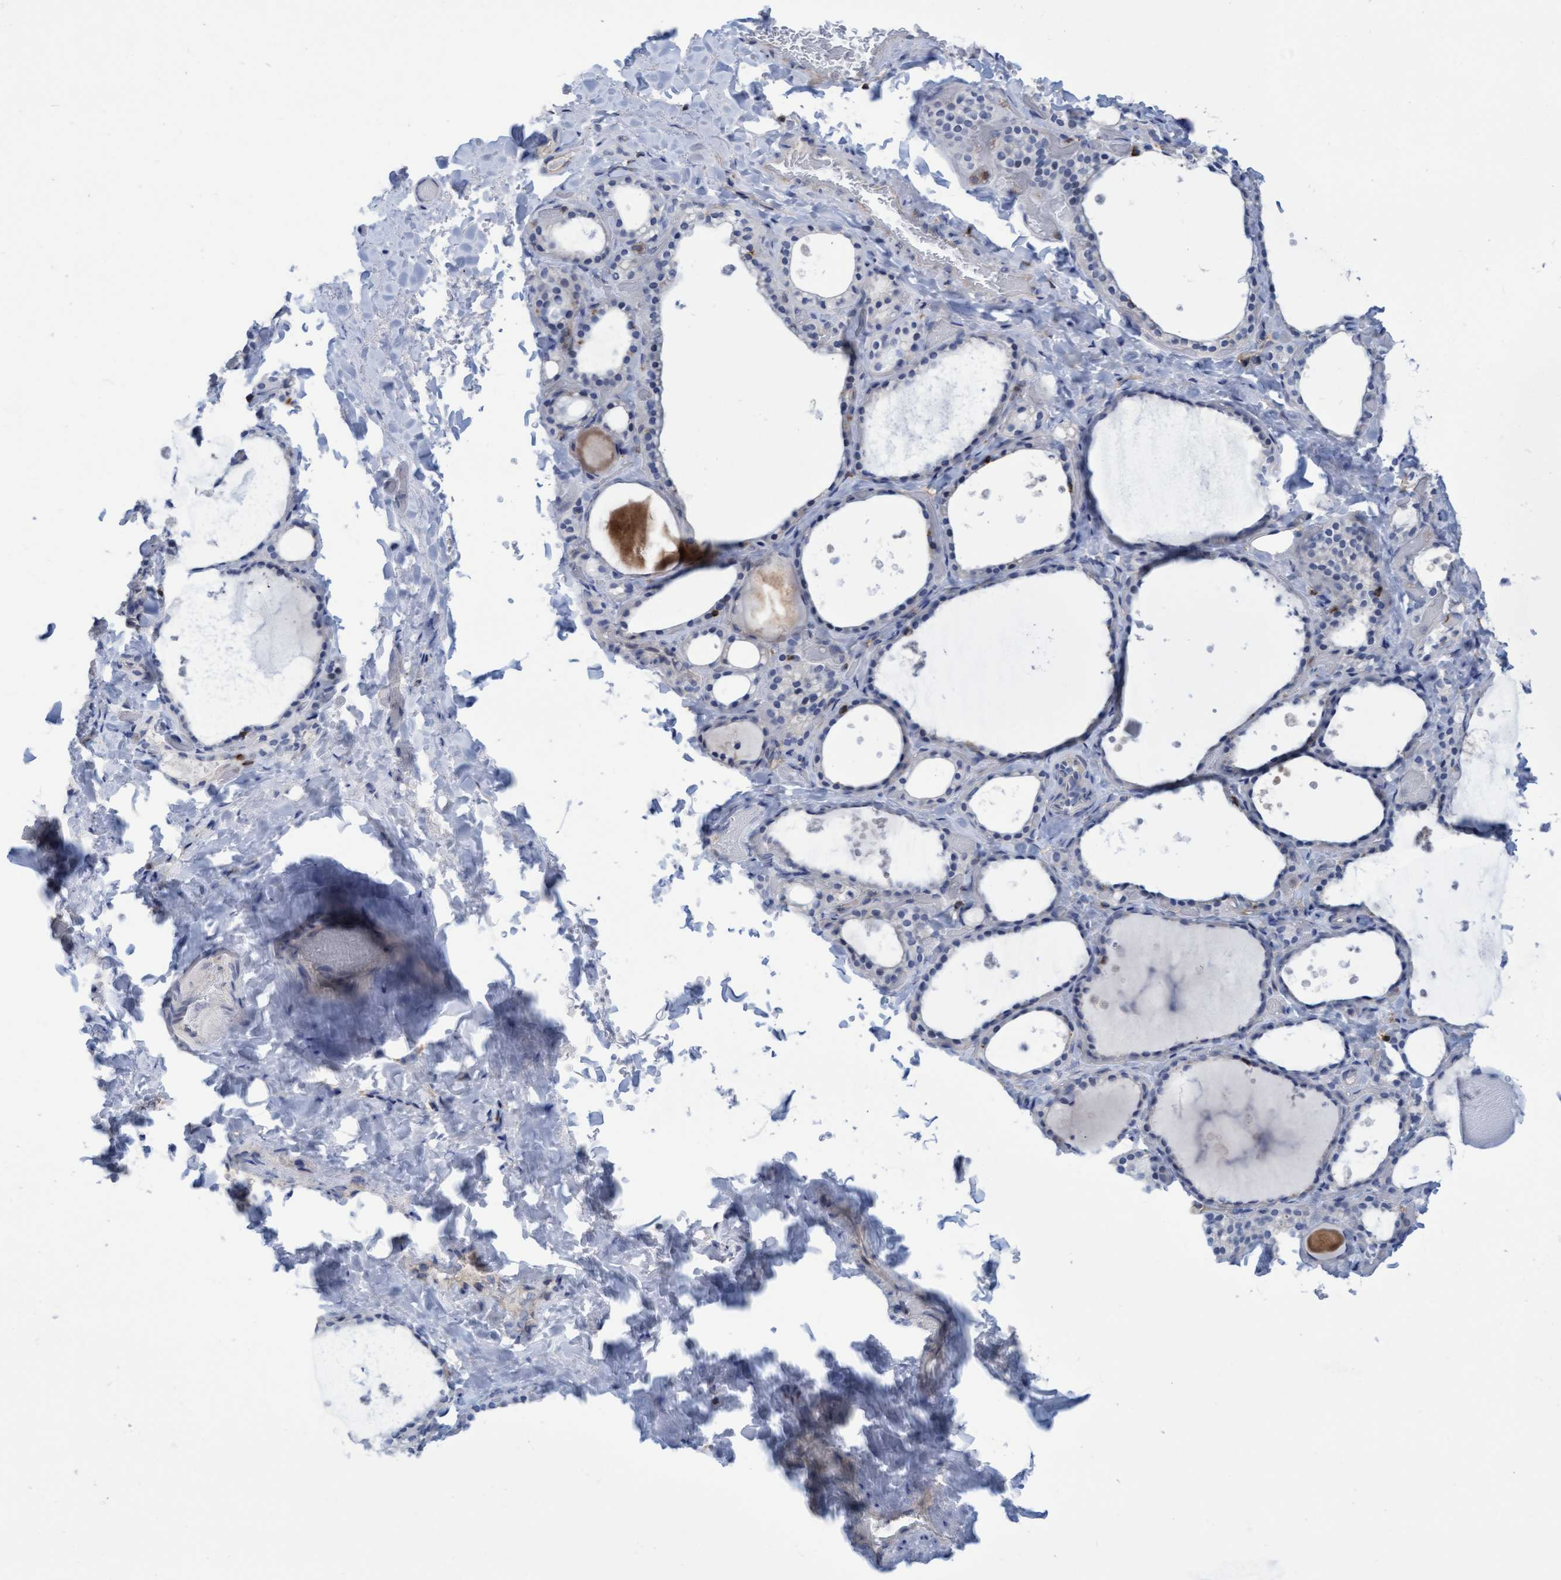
{"staining": {"intensity": "negative", "quantity": "none", "location": "none"}, "tissue": "thyroid gland", "cell_type": "Glandular cells", "image_type": "normal", "snomed": [{"axis": "morphology", "description": "Normal tissue, NOS"}, {"axis": "topography", "description": "Thyroid gland"}], "caption": "Immunohistochemical staining of benign human thyroid gland exhibits no significant expression in glandular cells.", "gene": "FNBP1", "patient": {"sex": "female", "age": 44}}